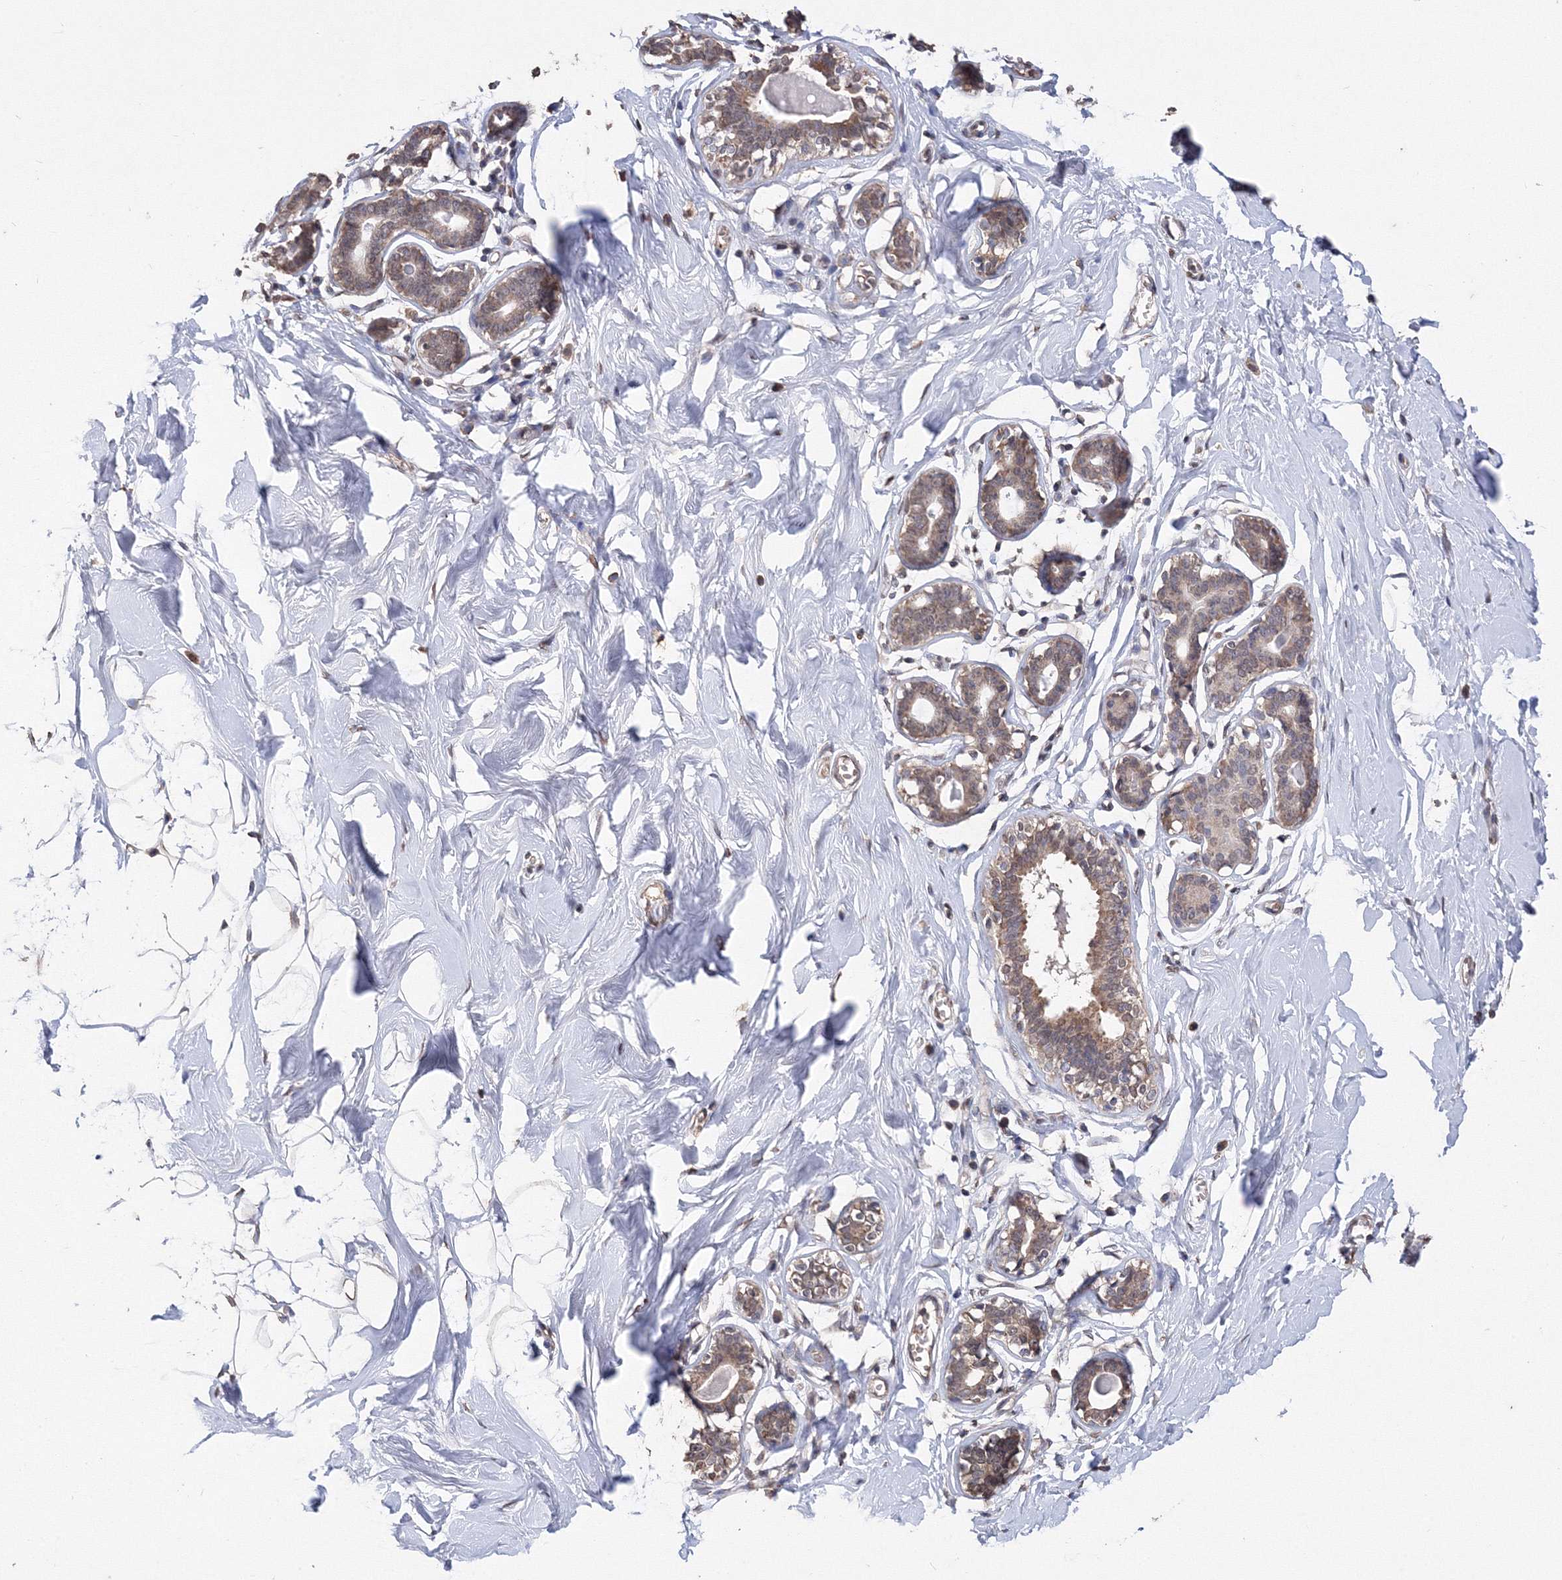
{"staining": {"intensity": "weak", "quantity": ">75%", "location": "cytoplasmic/membranous,nuclear"}, "tissue": "breast", "cell_type": "Adipocytes", "image_type": "normal", "snomed": [{"axis": "morphology", "description": "Normal tissue, NOS"}, {"axis": "topography", "description": "Breast"}], "caption": "A high-resolution histopathology image shows immunohistochemistry staining of normal breast, which displays weak cytoplasmic/membranous,nuclear expression in about >75% of adipocytes.", "gene": "GPN1", "patient": {"sex": "female", "age": 26}}